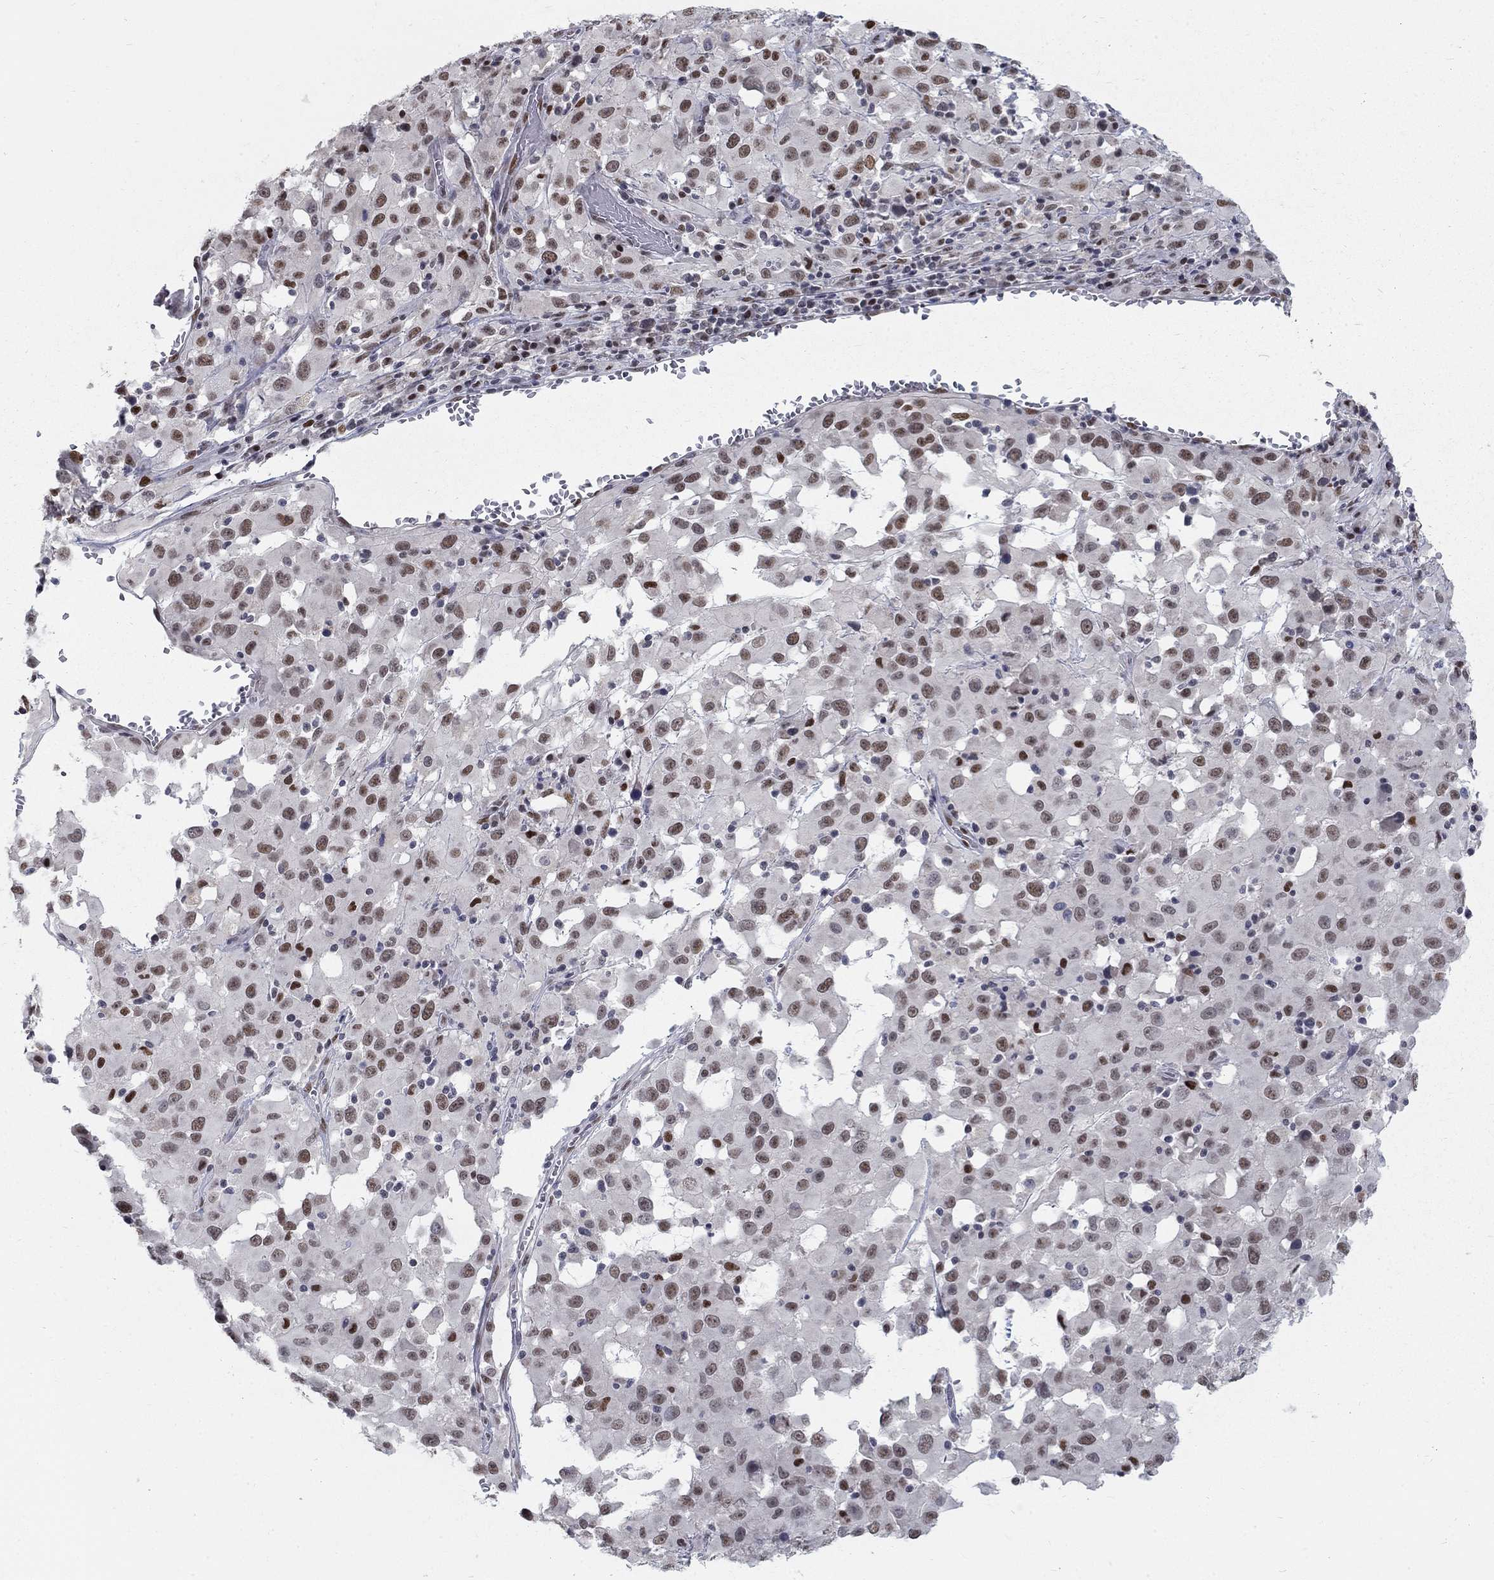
{"staining": {"intensity": "moderate", "quantity": "25%-75%", "location": "nuclear"}, "tissue": "melanoma", "cell_type": "Tumor cells", "image_type": "cancer", "snomed": [{"axis": "morphology", "description": "Malignant melanoma, Metastatic site"}, {"axis": "topography", "description": "Lymph node"}], "caption": "Human malignant melanoma (metastatic site) stained for a protein (brown) shows moderate nuclear positive staining in about 25%-75% of tumor cells.", "gene": "GCFC2", "patient": {"sex": "male", "age": 50}}